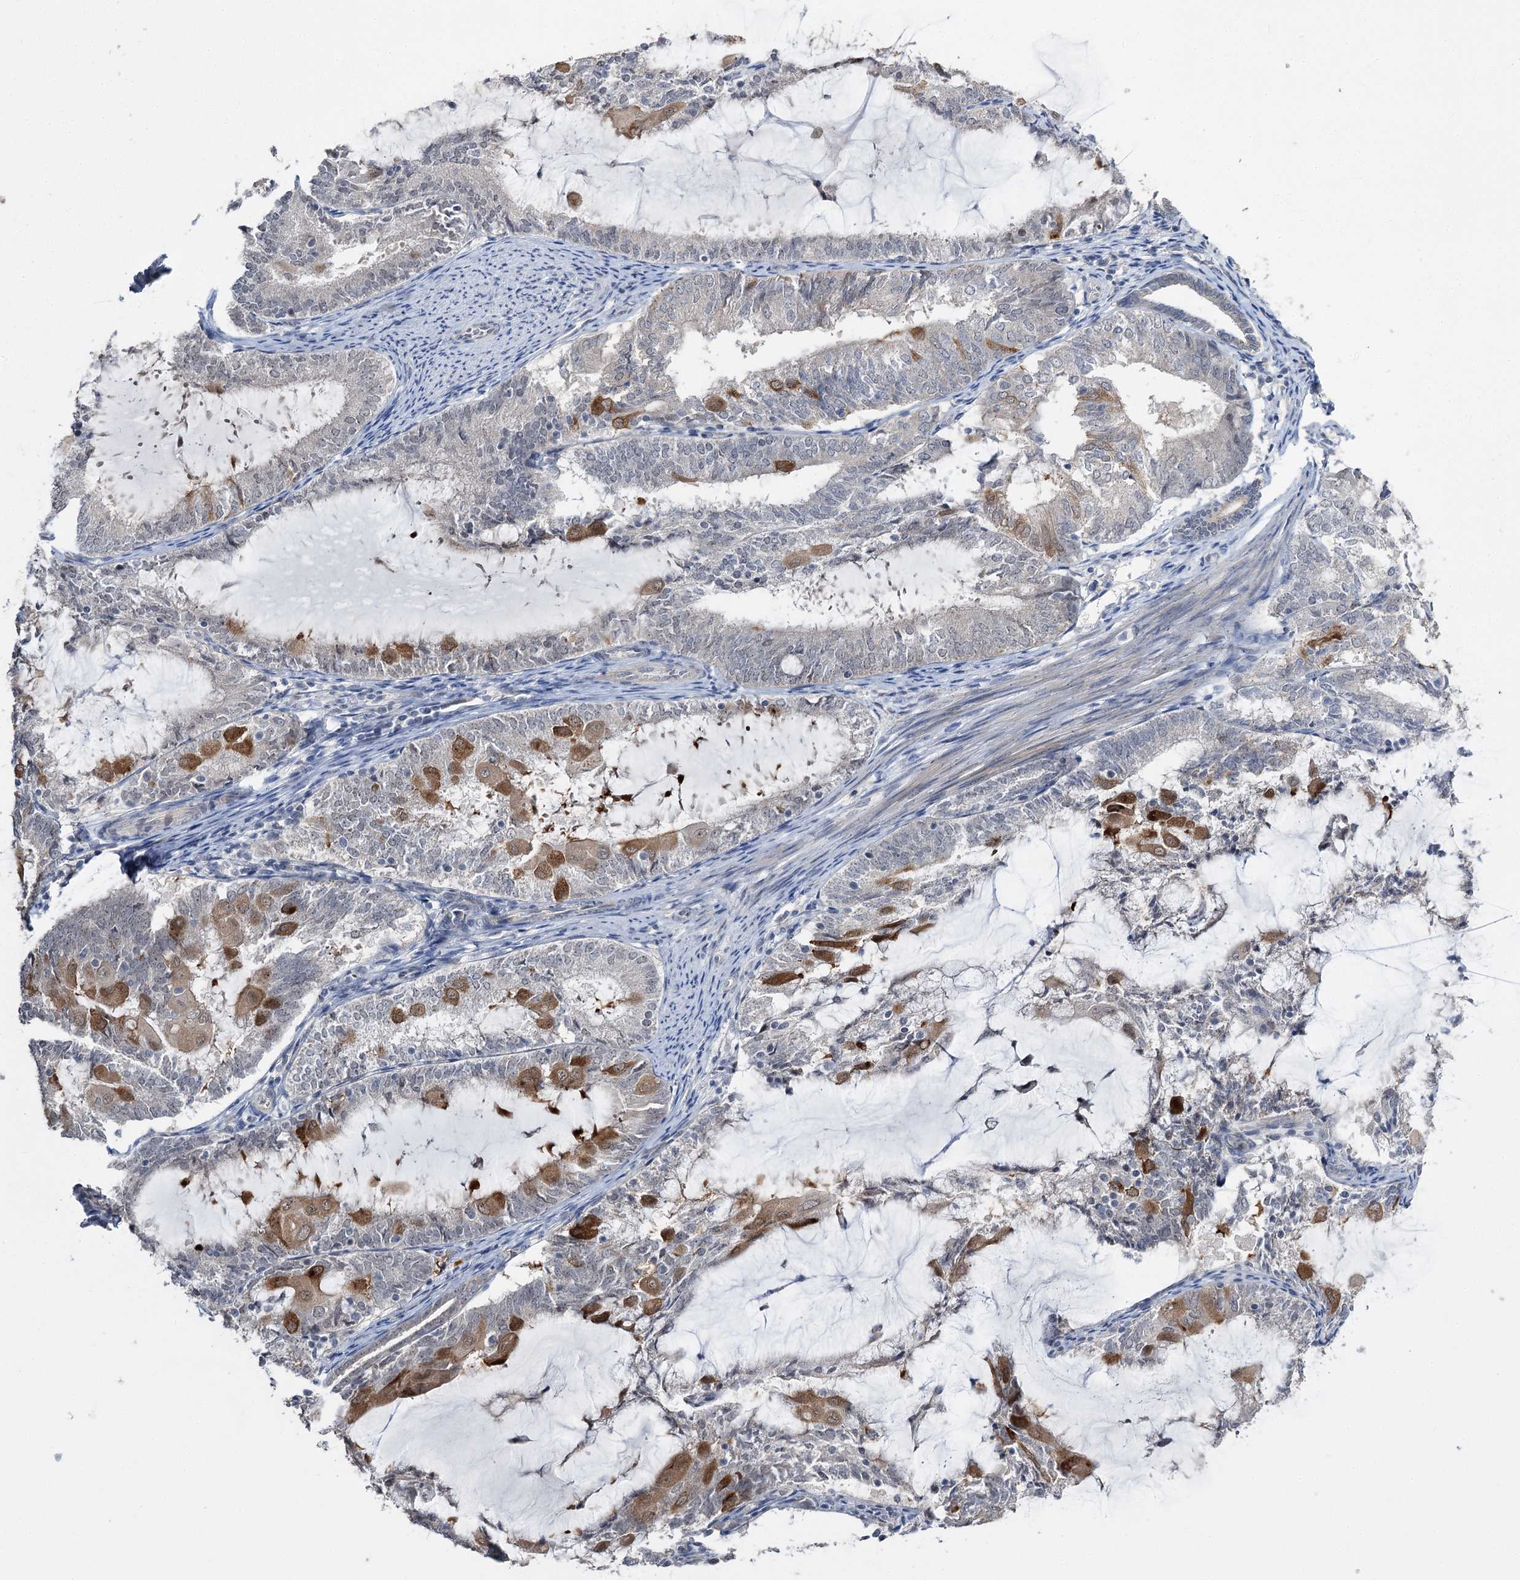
{"staining": {"intensity": "moderate", "quantity": "<25%", "location": "cytoplasmic/membranous"}, "tissue": "endometrial cancer", "cell_type": "Tumor cells", "image_type": "cancer", "snomed": [{"axis": "morphology", "description": "Adenocarcinoma, NOS"}, {"axis": "topography", "description": "Endometrium"}], "caption": "Endometrial adenocarcinoma stained with a protein marker reveals moderate staining in tumor cells.", "gene": "PHYHIPL", "patient": {"sex": "female", "age": 81}}